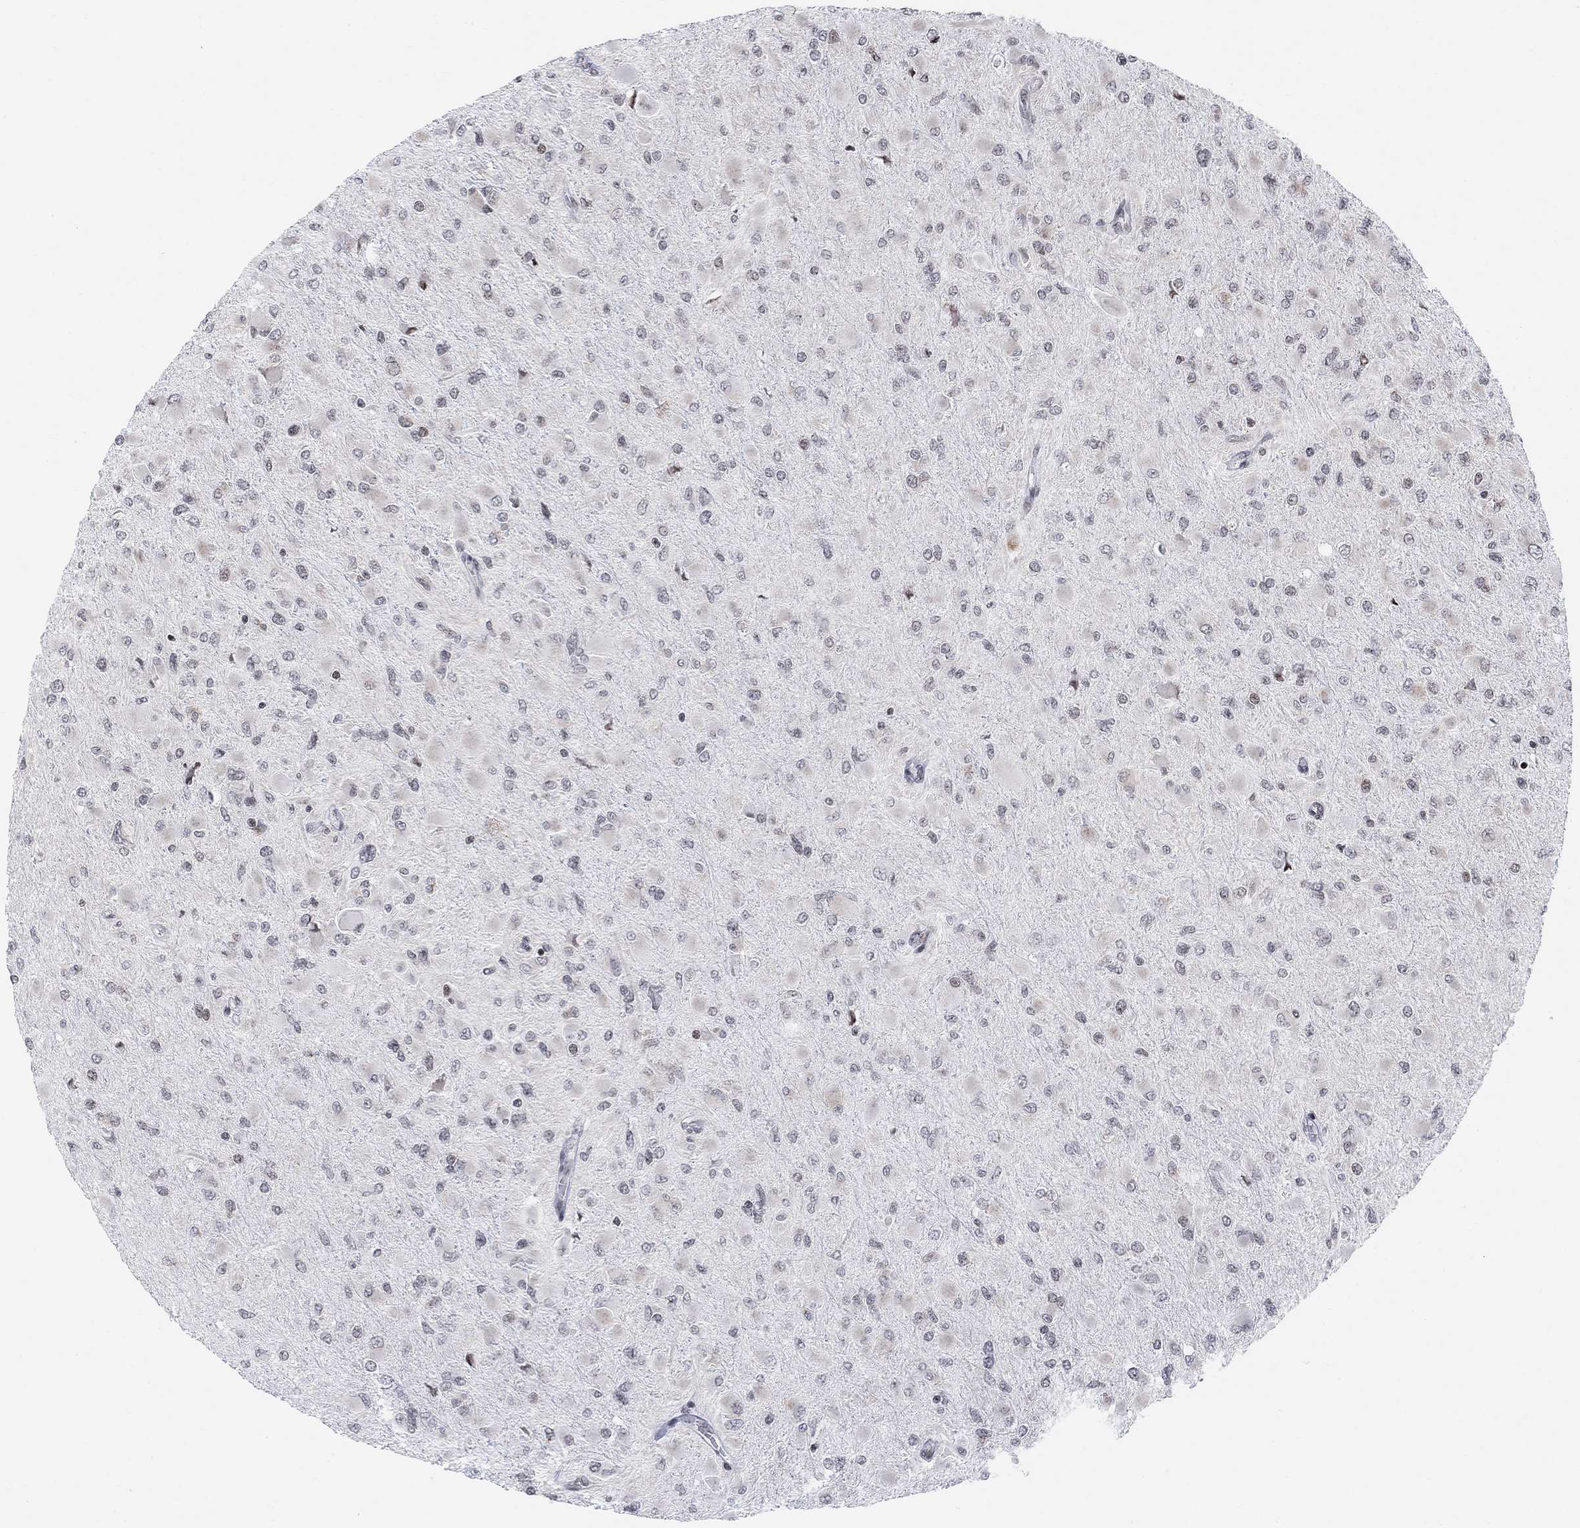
{"staining": {"intensity": "negative", "quantity": "none", "location": "none"}, "tissue": "glioma", "cell_type": "Tumor cells", "image_type": "cancer", "snomed": [{"axis": "morphology", "description": "Glioma, malignant, High grade"}, {"axis": "topography", "description": "Cerebral cortex"}], "caption": "Tumor cells are negative for brown protein staining in glioma.", "gene": "ABHD14A", "patient": {"sex": "female", "age": 36}}